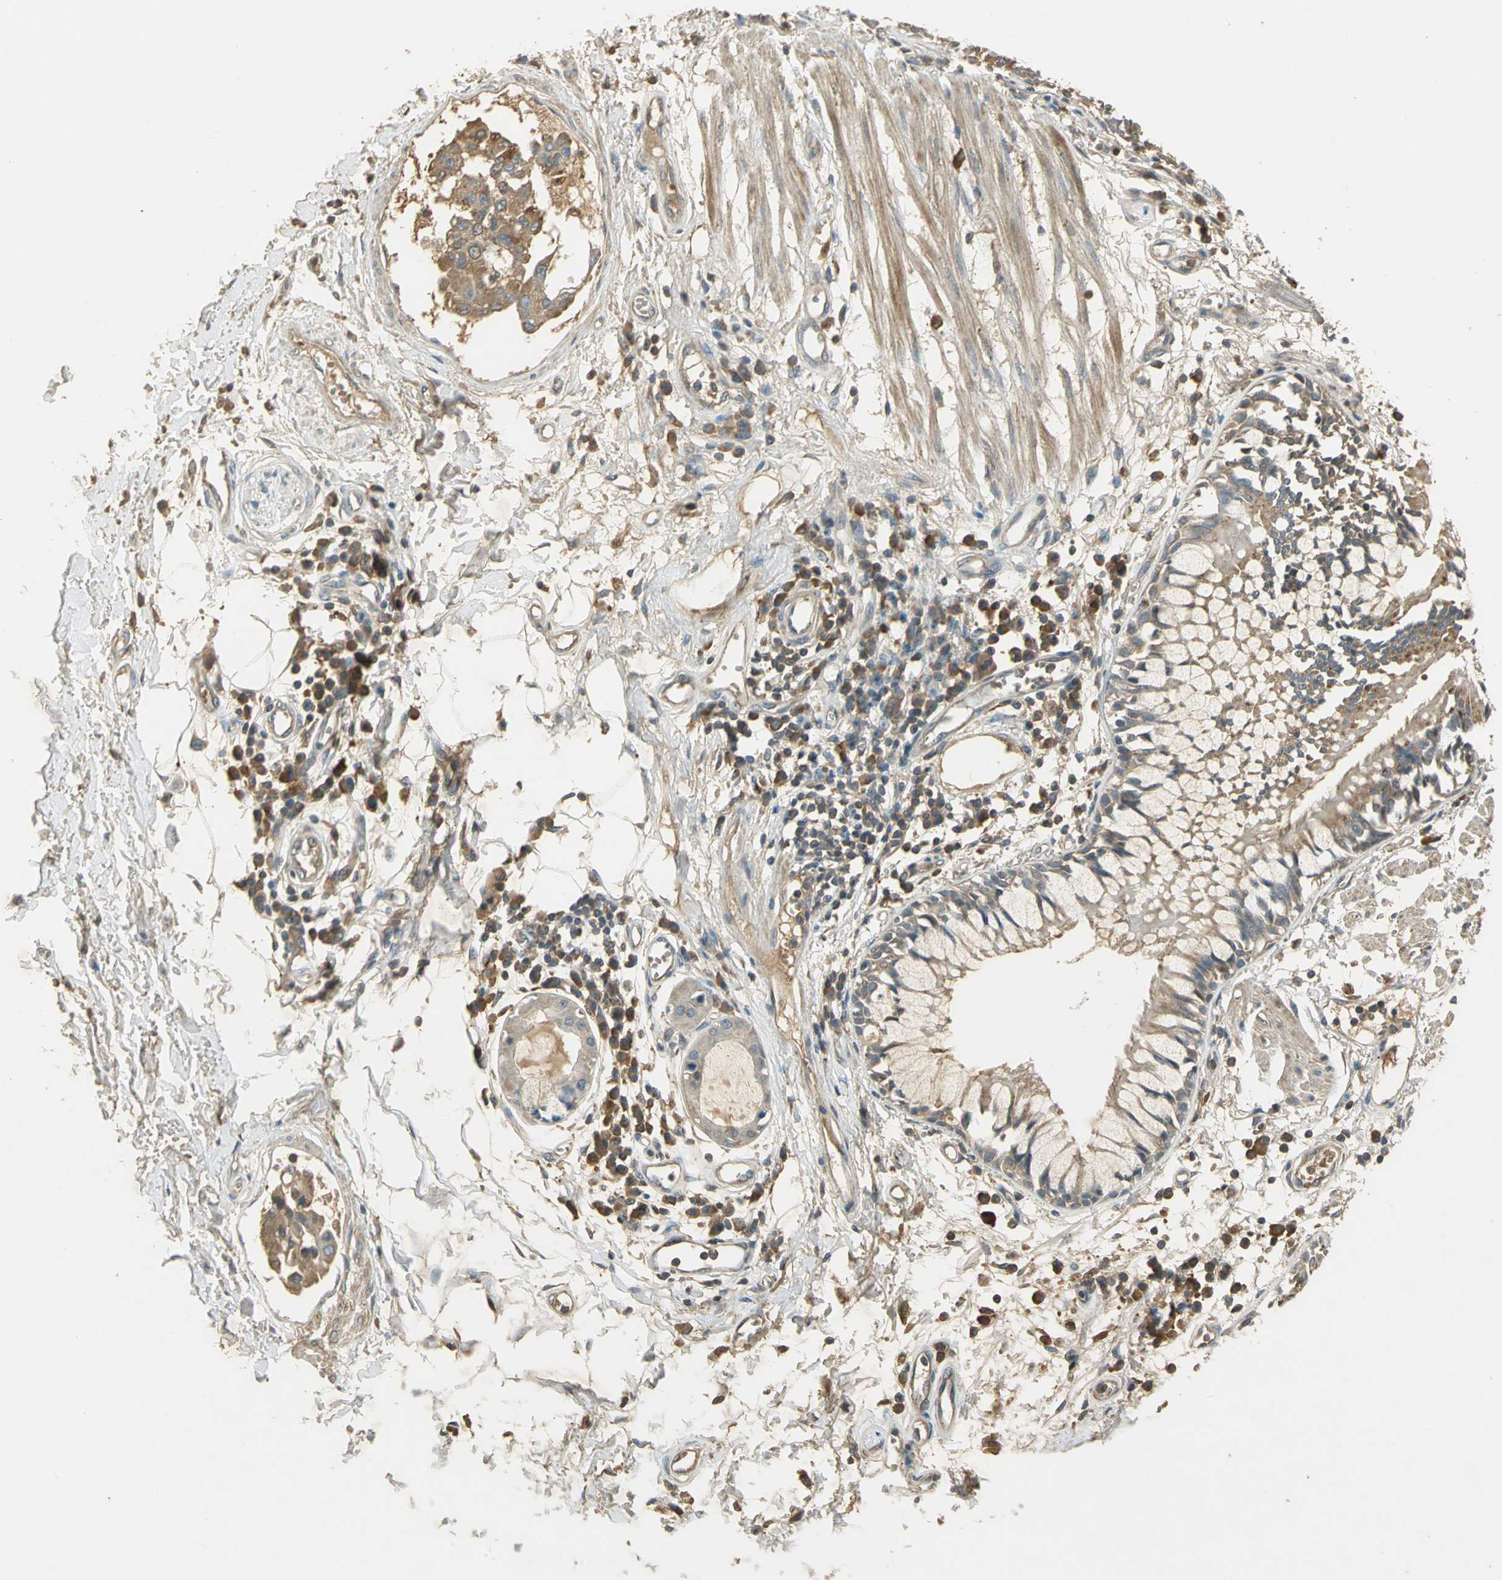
{"staining": {"intensity": "weak", "quantity": ">75%", "location": "cytoplasmic/membranous"}, "tissue": "adipose tissue", "cell_type": "Adipocytes", "image_type": "normal", "snomed": [{"axis": "morphology", "description": "Normal tissue, NOS"}, {"axis": "morphology", "description": "Adenocarcinoma, NOS"}, {"axis": "topography", "description": "Cartilage tissue"}, {"axis": "topography", "description": "Bronchus"}, {"axis": "topography", "description": "Lung"}], "caption": "This micrograph reveals immunohistochemistry (IHC) staining of normal adipose tissue, with low weak cytoplasmic/membranous positivity in about >75% of adipocytes.", "gene": "KEAP1", "patient": {"sex": "female", "age": 67}}